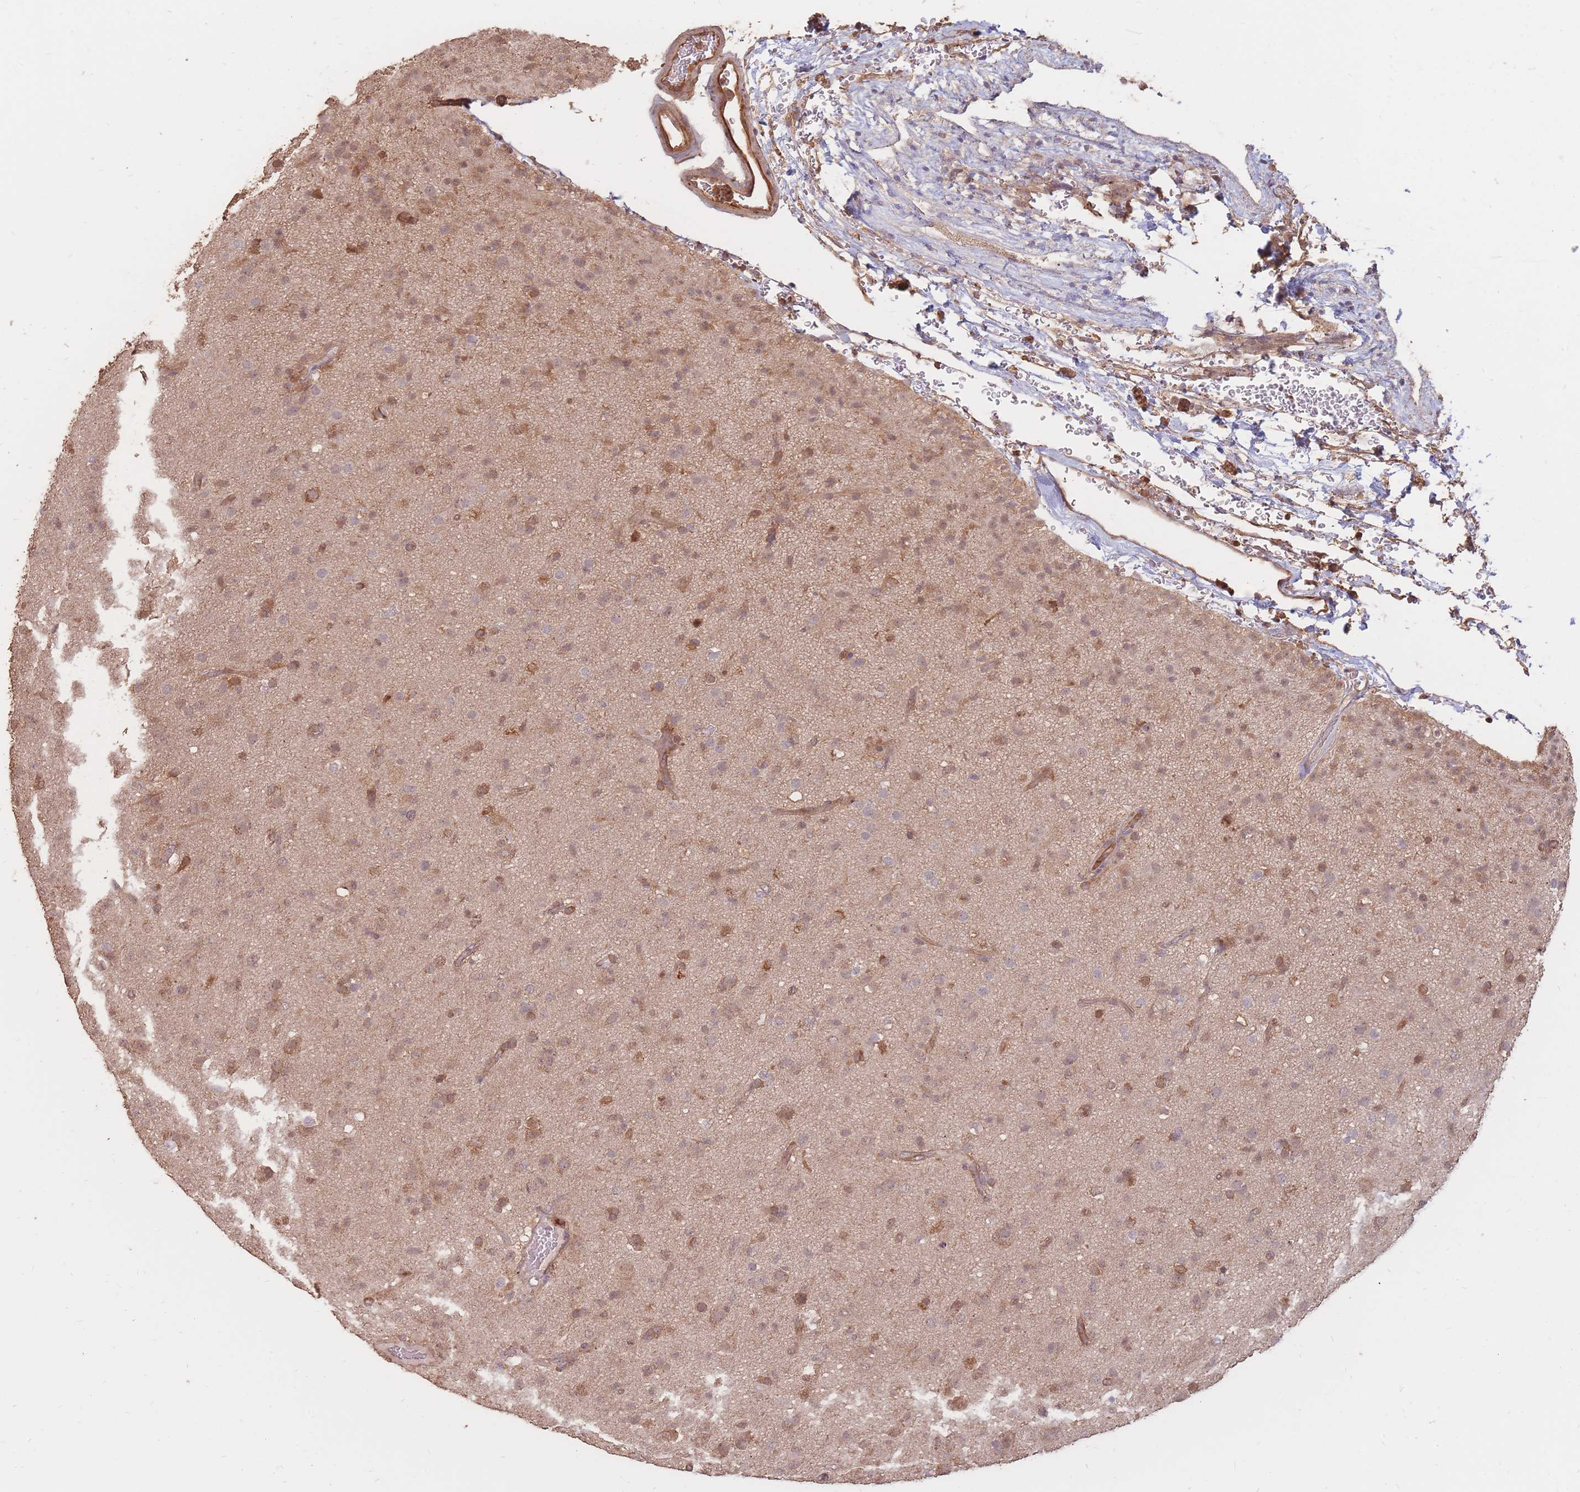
{"staining": {"intensity": "moderate", "quantity": "<25%", "location": "cytoplasmic/membranous"}, "tissue": "glioma", "cell_type": "Tumor cells", "image_type": "cancer", "snomed": [{"axis": "morphology", "description": "Glioma, malignant, Low grade"}, {"axis": "topography", "description": "Brain"}], "caption": "Malignant glioma (low-grade) stained with a protein marker demonstrates moderate staining in tumor cells.", "gene": "PLS3", "patient": {"sex": "male", "age": 65}}